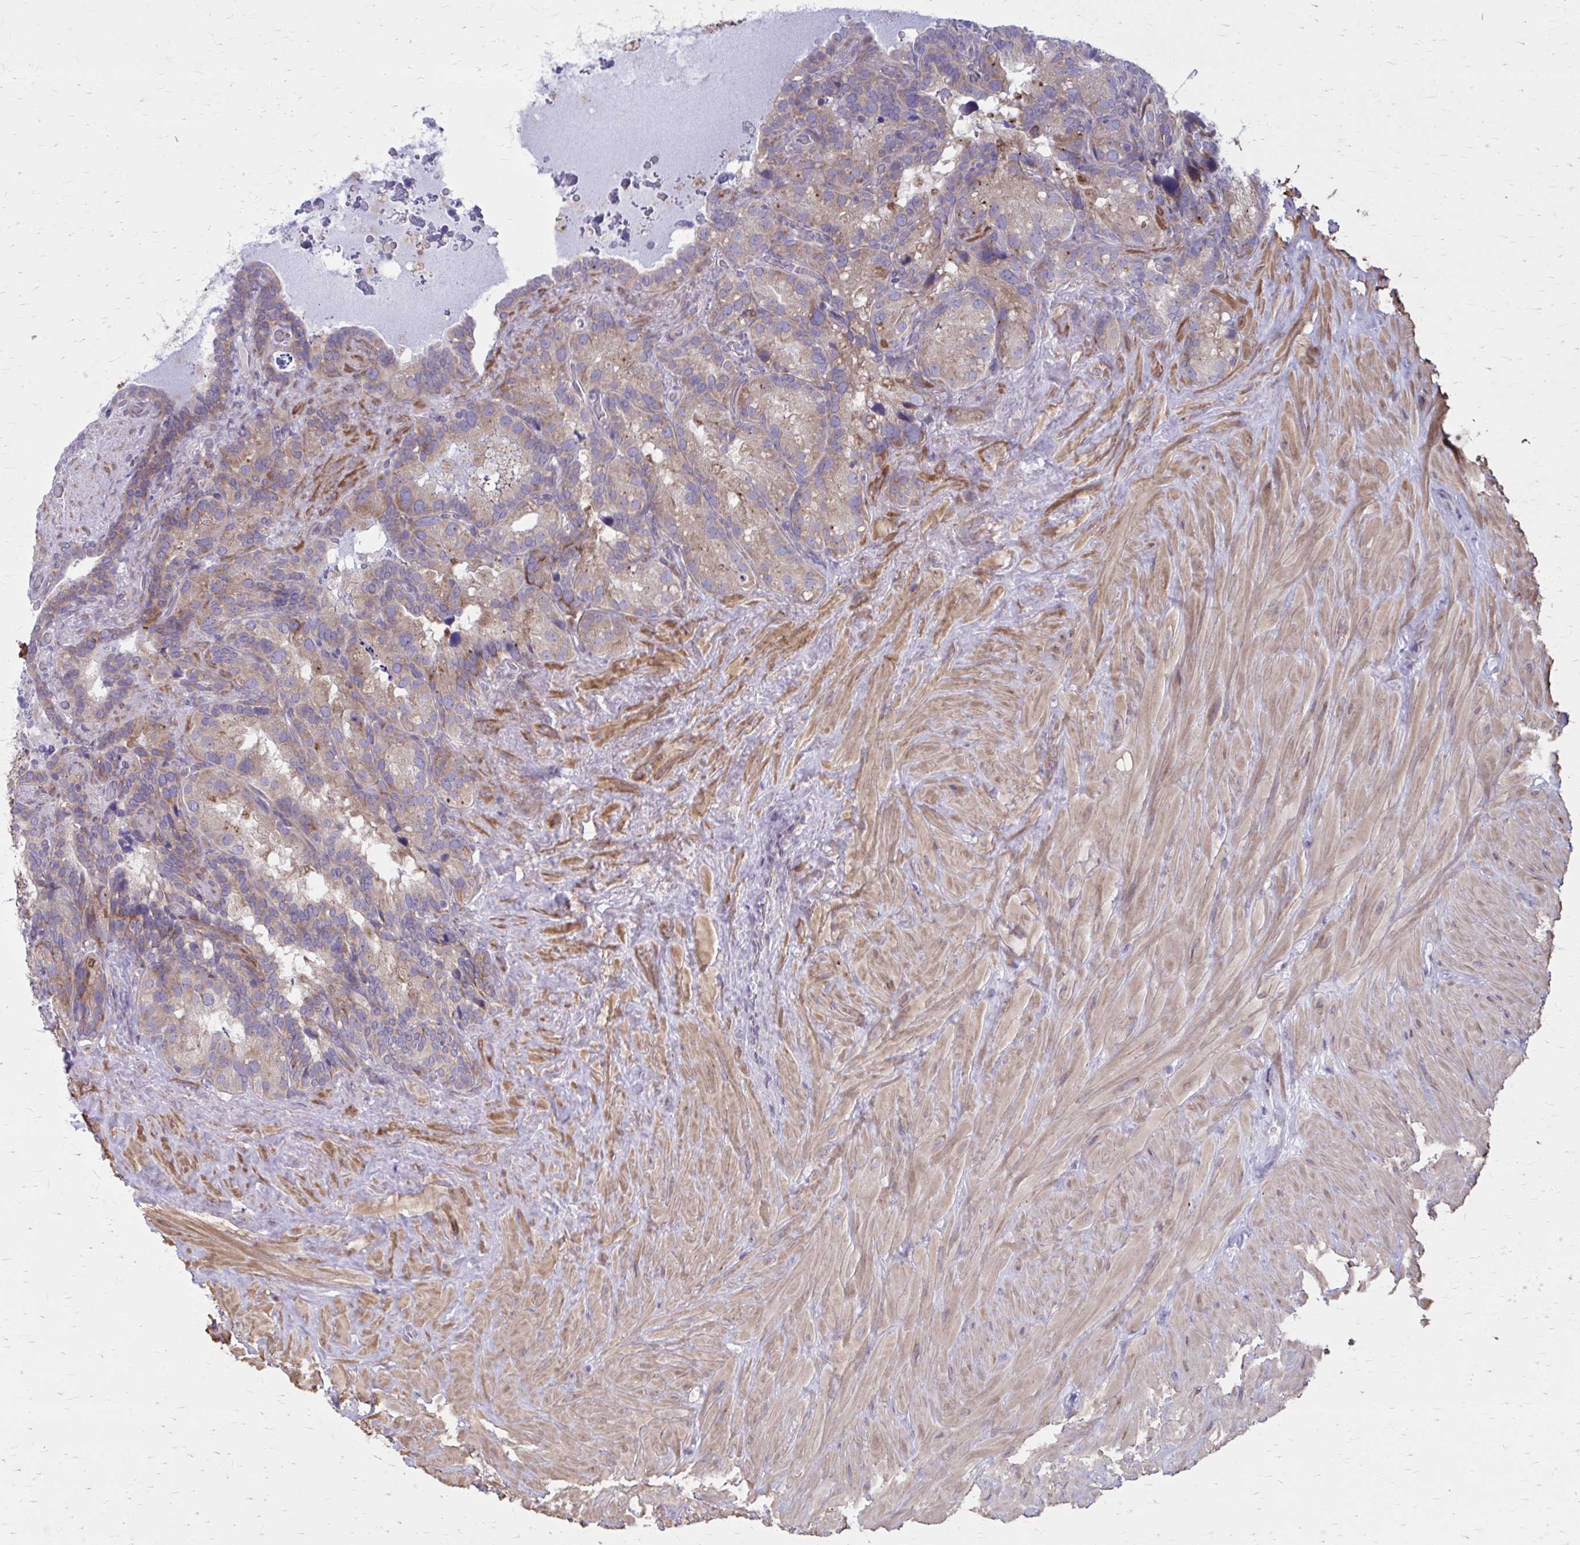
{"staining": {"intensity": "weak", "quantity": "25%-75%", "location": "cytoplasmic/membranous"}, "tissue": "seminal vesicle", "cell_type": "Glandular cells", "image_type": "normal", "snomed": [{"axis": "morphology", "description": "Normal tissue, NOS"}, {"axis": "topography", "description": "Seminal veicle"}], "caption": "Normal seminal vesicle shows weak cytoplasmic/membranous expression in approximately 25%-75% of glandular cells Immunohistochemistry (ihc) stains the protein of interest in brown and the nuclei are stained blue..", "gene": "GIGYF2", "patient": {"sex": "male", "age": 60}}